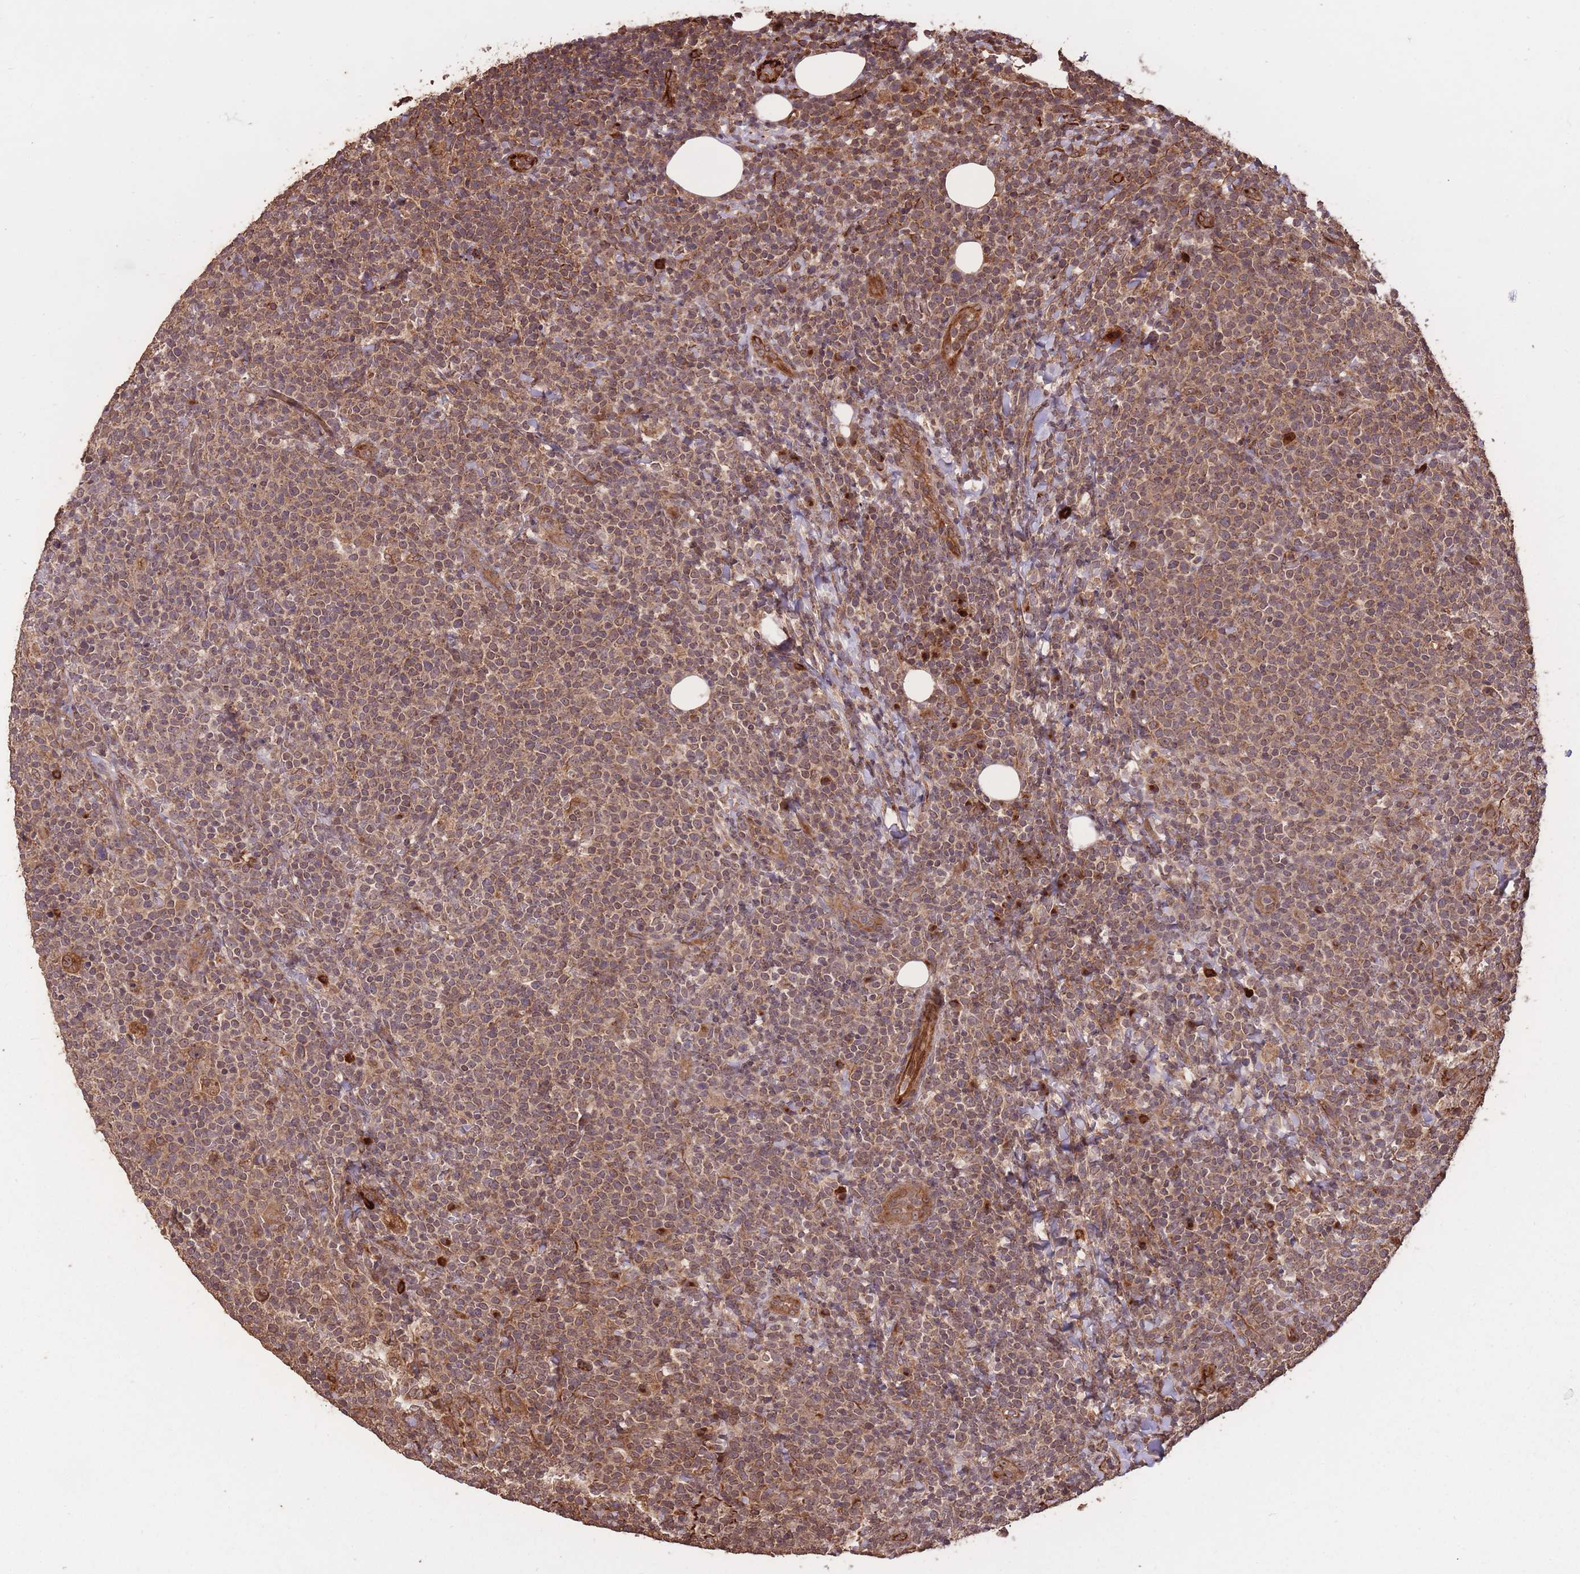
{"staining": {"intensity": "moderate", "quantity": ">75%", "location": "cytoplasmic/membranous"}, "tissue": "lymphoma", "cell_type": "Tumor cells", "image_type": "cancer", "snomed": [{"axis": "morphology", "description": "Malignant lymphoma, non-Hodgkin's type, High grade"}, {"axis": "topography", "description": "Lymph node"}], "caption": "Immunohistochemistry (IHC) micrograph of neoplastic tissue: lymphoma stained using immunohistochemistry (IHC) reveals medium levels of moderate protein expression localized specifically in the cytoplasmic/membranous of tumor cells, appearing as a cytoplasmic/membranous brown color.", "gene": "ERBB3", "patient": {"sex": "male", "age": 61}}